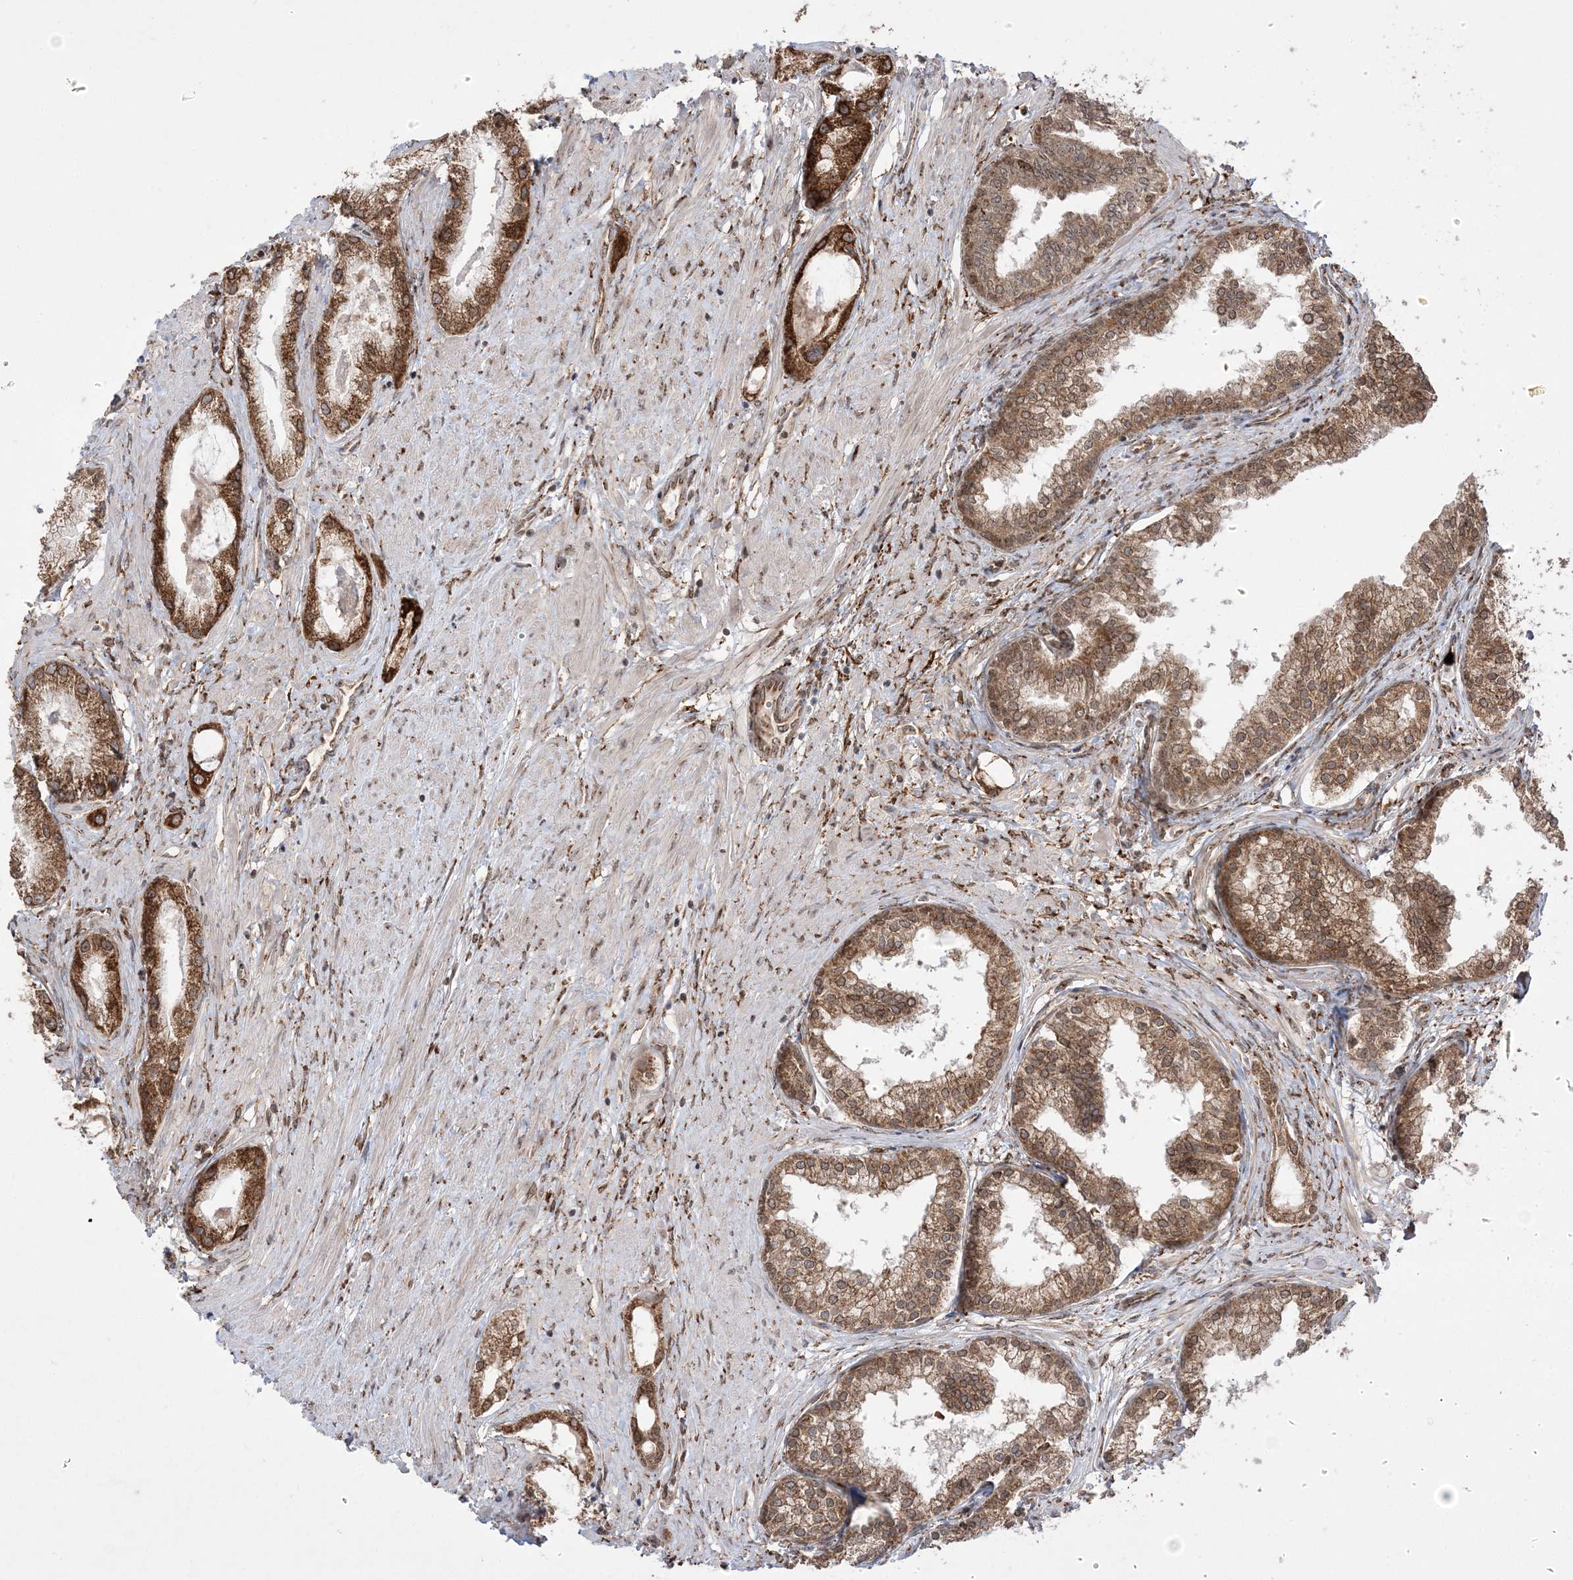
{"staining": {"intensity": "moderate", "quantity": ">75%", "location": "cytoplasmic/membranous"}, "tissue": "prostate cancer", "cell_type": "Tumor cells", "image_type": "cancer", "snomed": [{"axis": "morphology", "description": "Adenocarcinoma, Low grade"}, {"axis": "topography", "description": "Prostate"}], "caption": "Prostate cancer (adenocarcinoma (low-grade)) stained for a protein displays moderate cytoplasmic/membranous positivity in tumor cells.", "gene": "EPC2", "patient": {"sex": "male", "age": 63}}